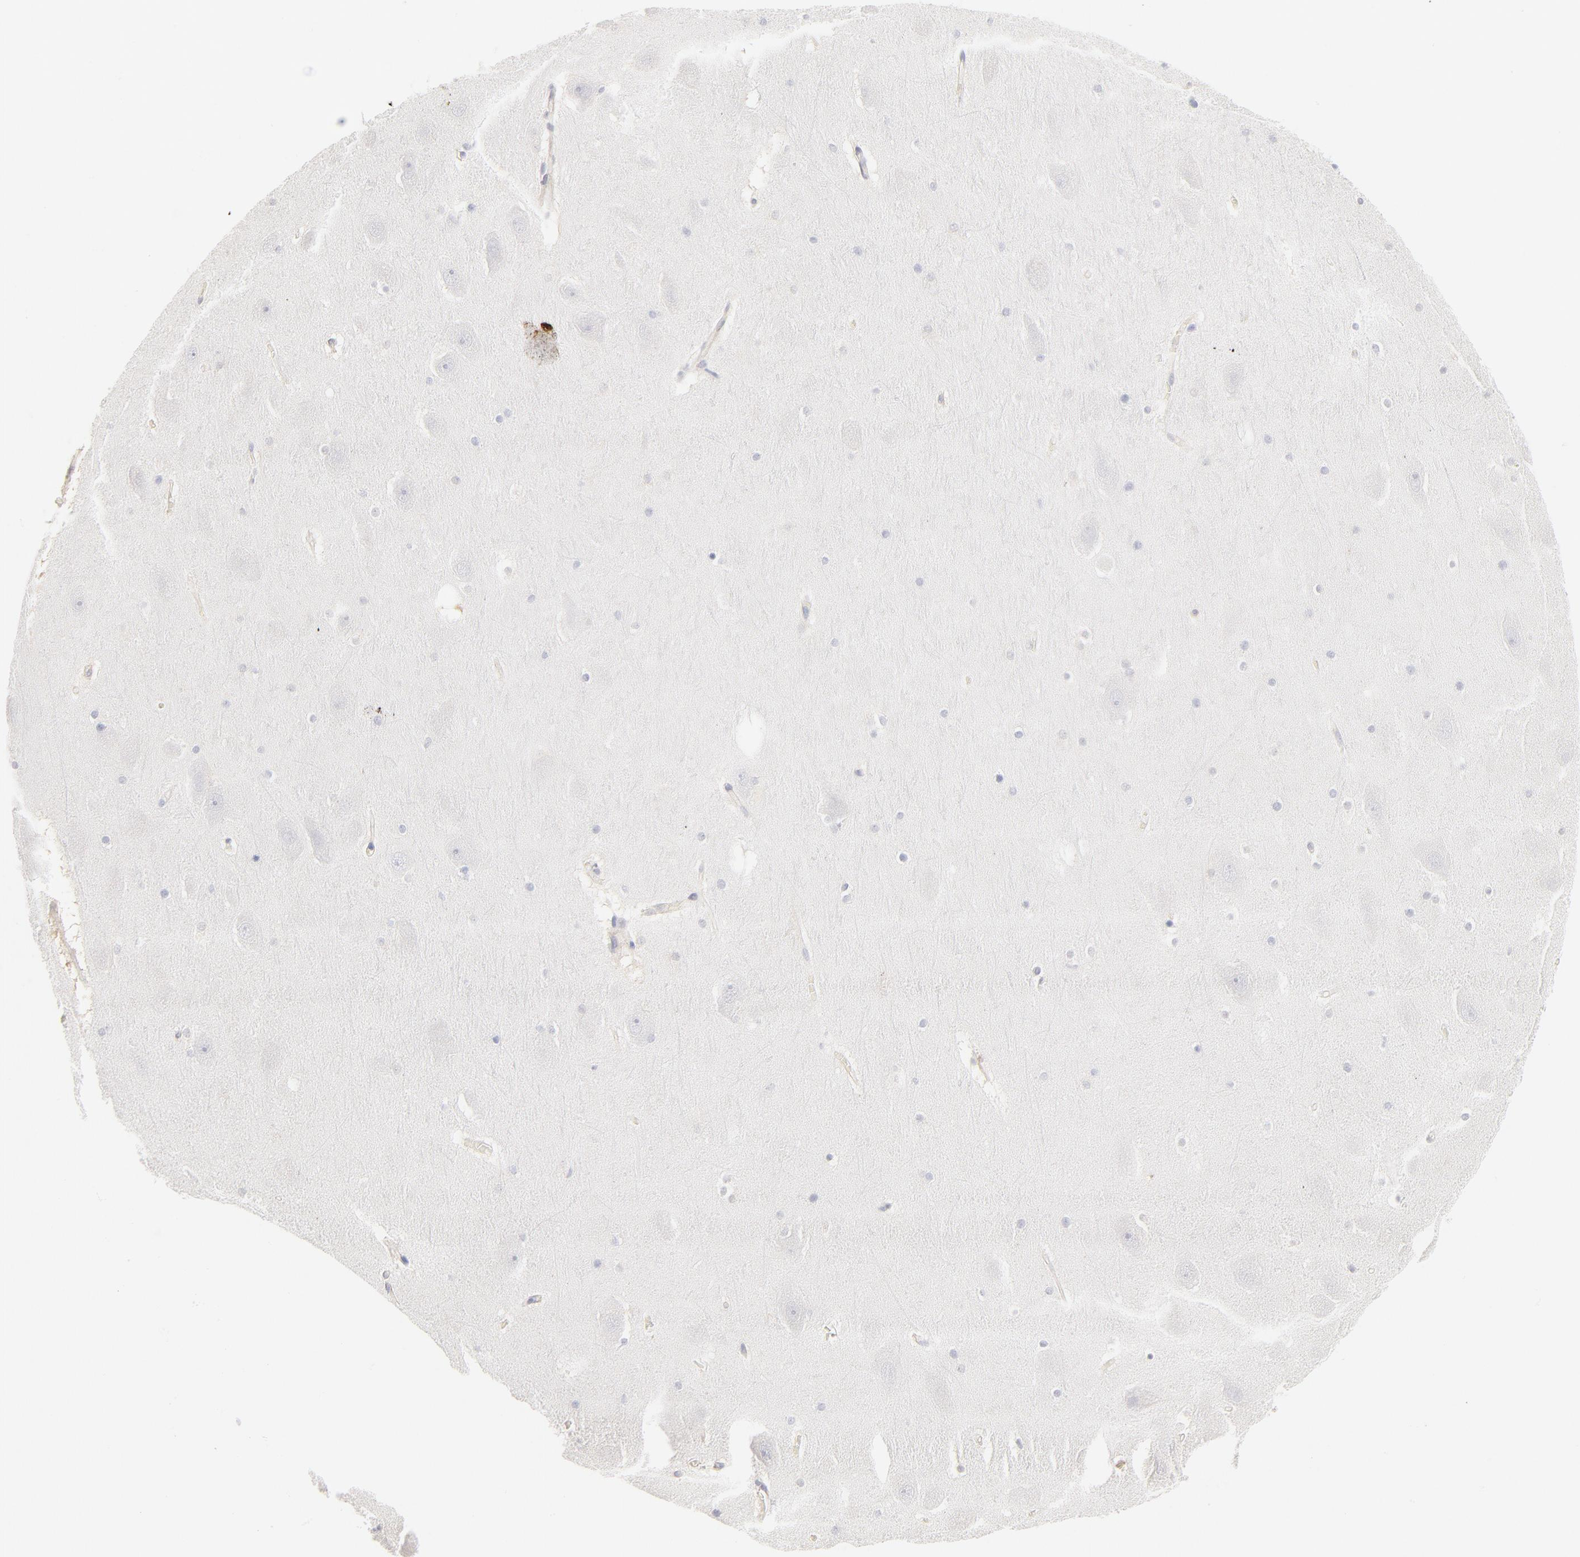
{"staining": {"intensity": "negative", "quantity": "none", "location": "none"}, "tissue": "hippocampus", "cell_type": "Glial cells", "image_type": "normal", "snomed": [{"axis": "morphology", "description": "Normal tissue, NOS"}, {"axis": "topography", "description": "Hippocampus"}], "caption": "There is no significant positivity in glial cells of hippocampus. (IHC, brightfield microscopy, high magnification).", "gene": "ELF3", "patient": {"sex": "male", "age": 45}}